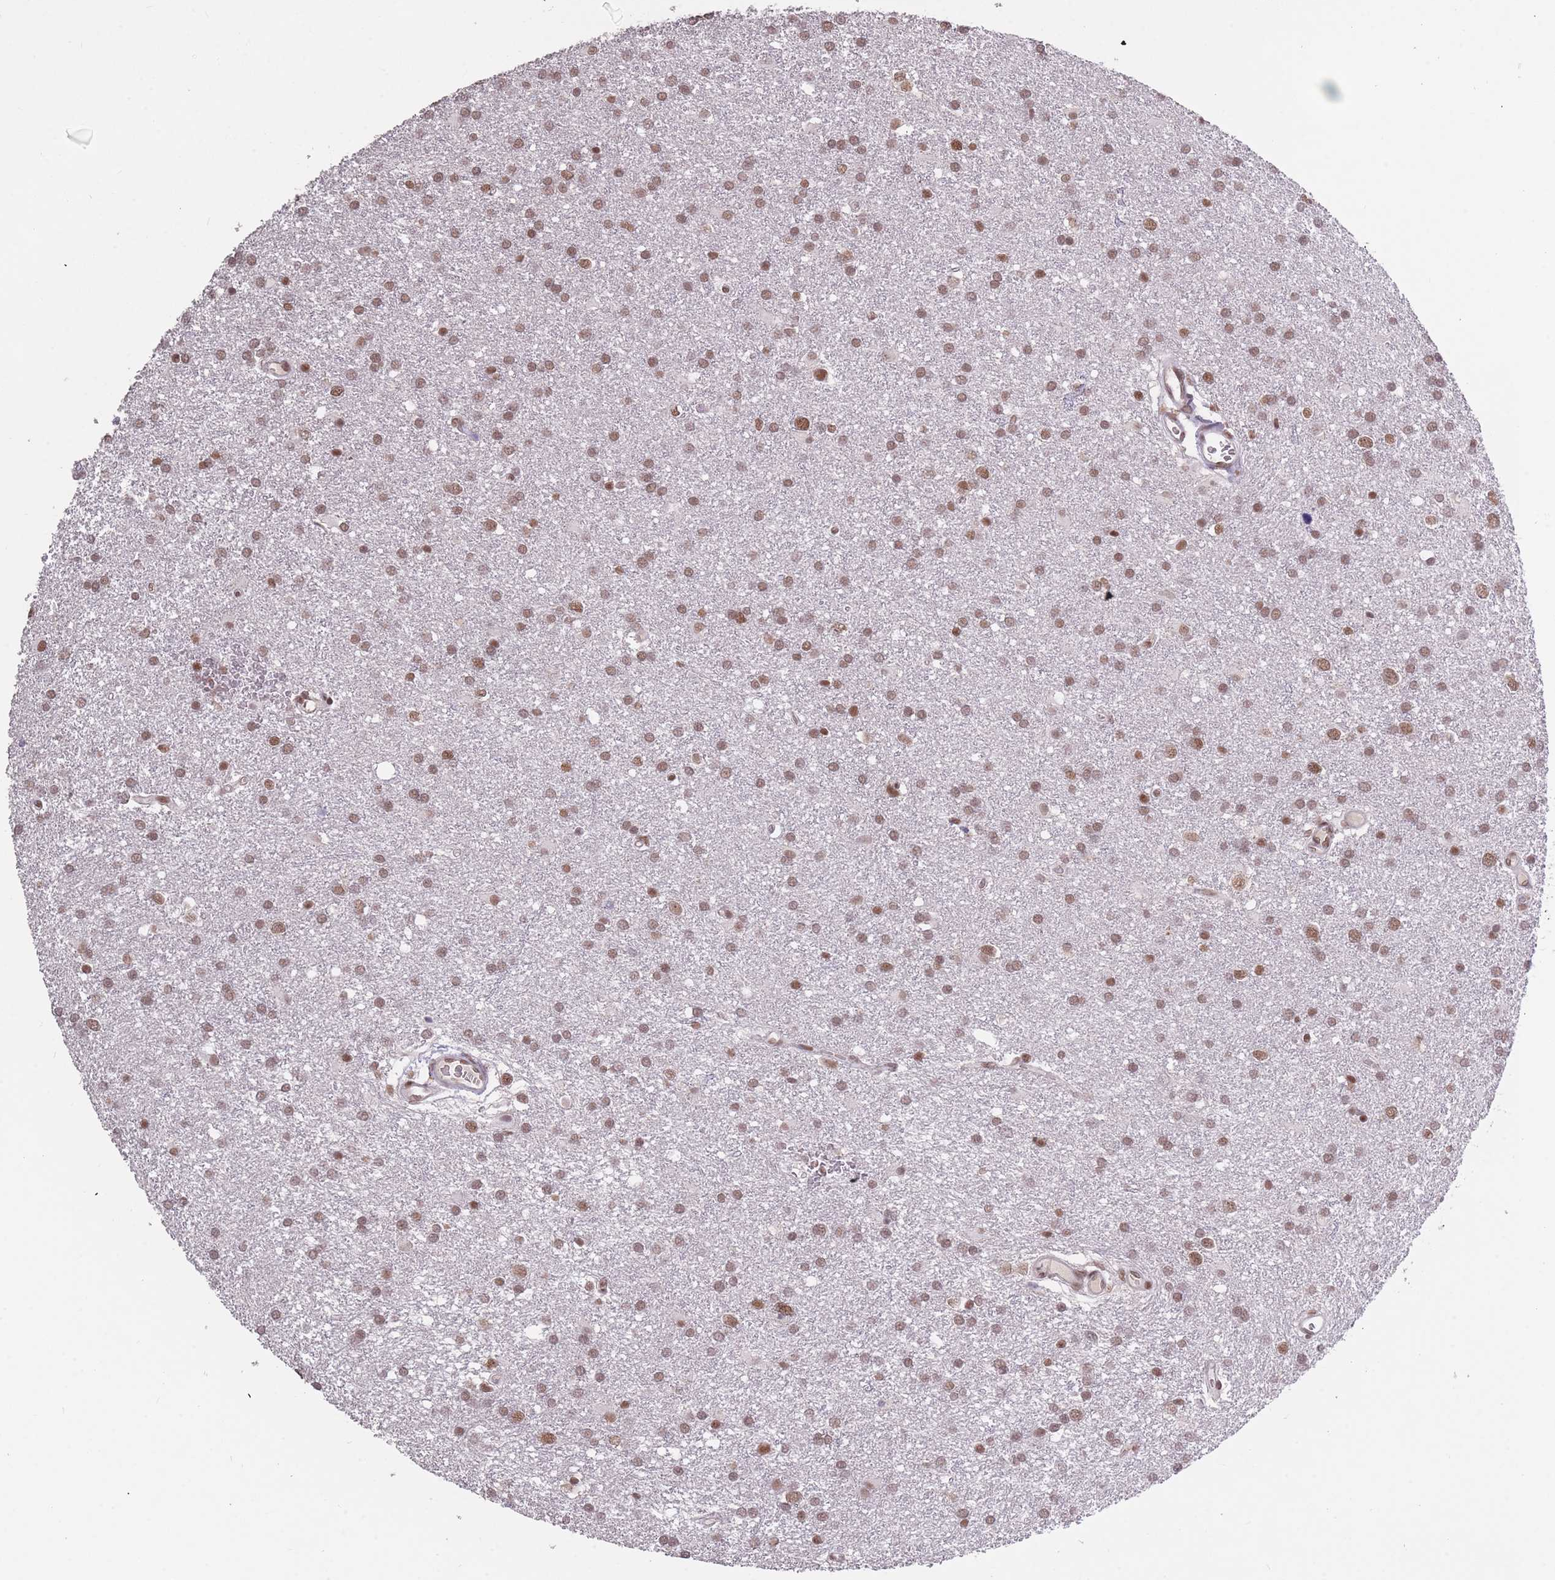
{"staining": {"intensity": "moderate", "quantity": ">75%", "location": "nuclear"}, "tissue": "glioma", "cell_type": "Tumor cells", "image_type": "cancer", "snomed": [{"axis": "morphology", "description": "Glioma, malignant, Low grade"}, {"axis": "topography", "description": "Brain"}], "caption": "Glioma tissue demonstrates moderate nuclear staining in about >75% of tumor cells", "gene": "HNRNPUL1", "patient": {"sex": "female", "age": 32}}